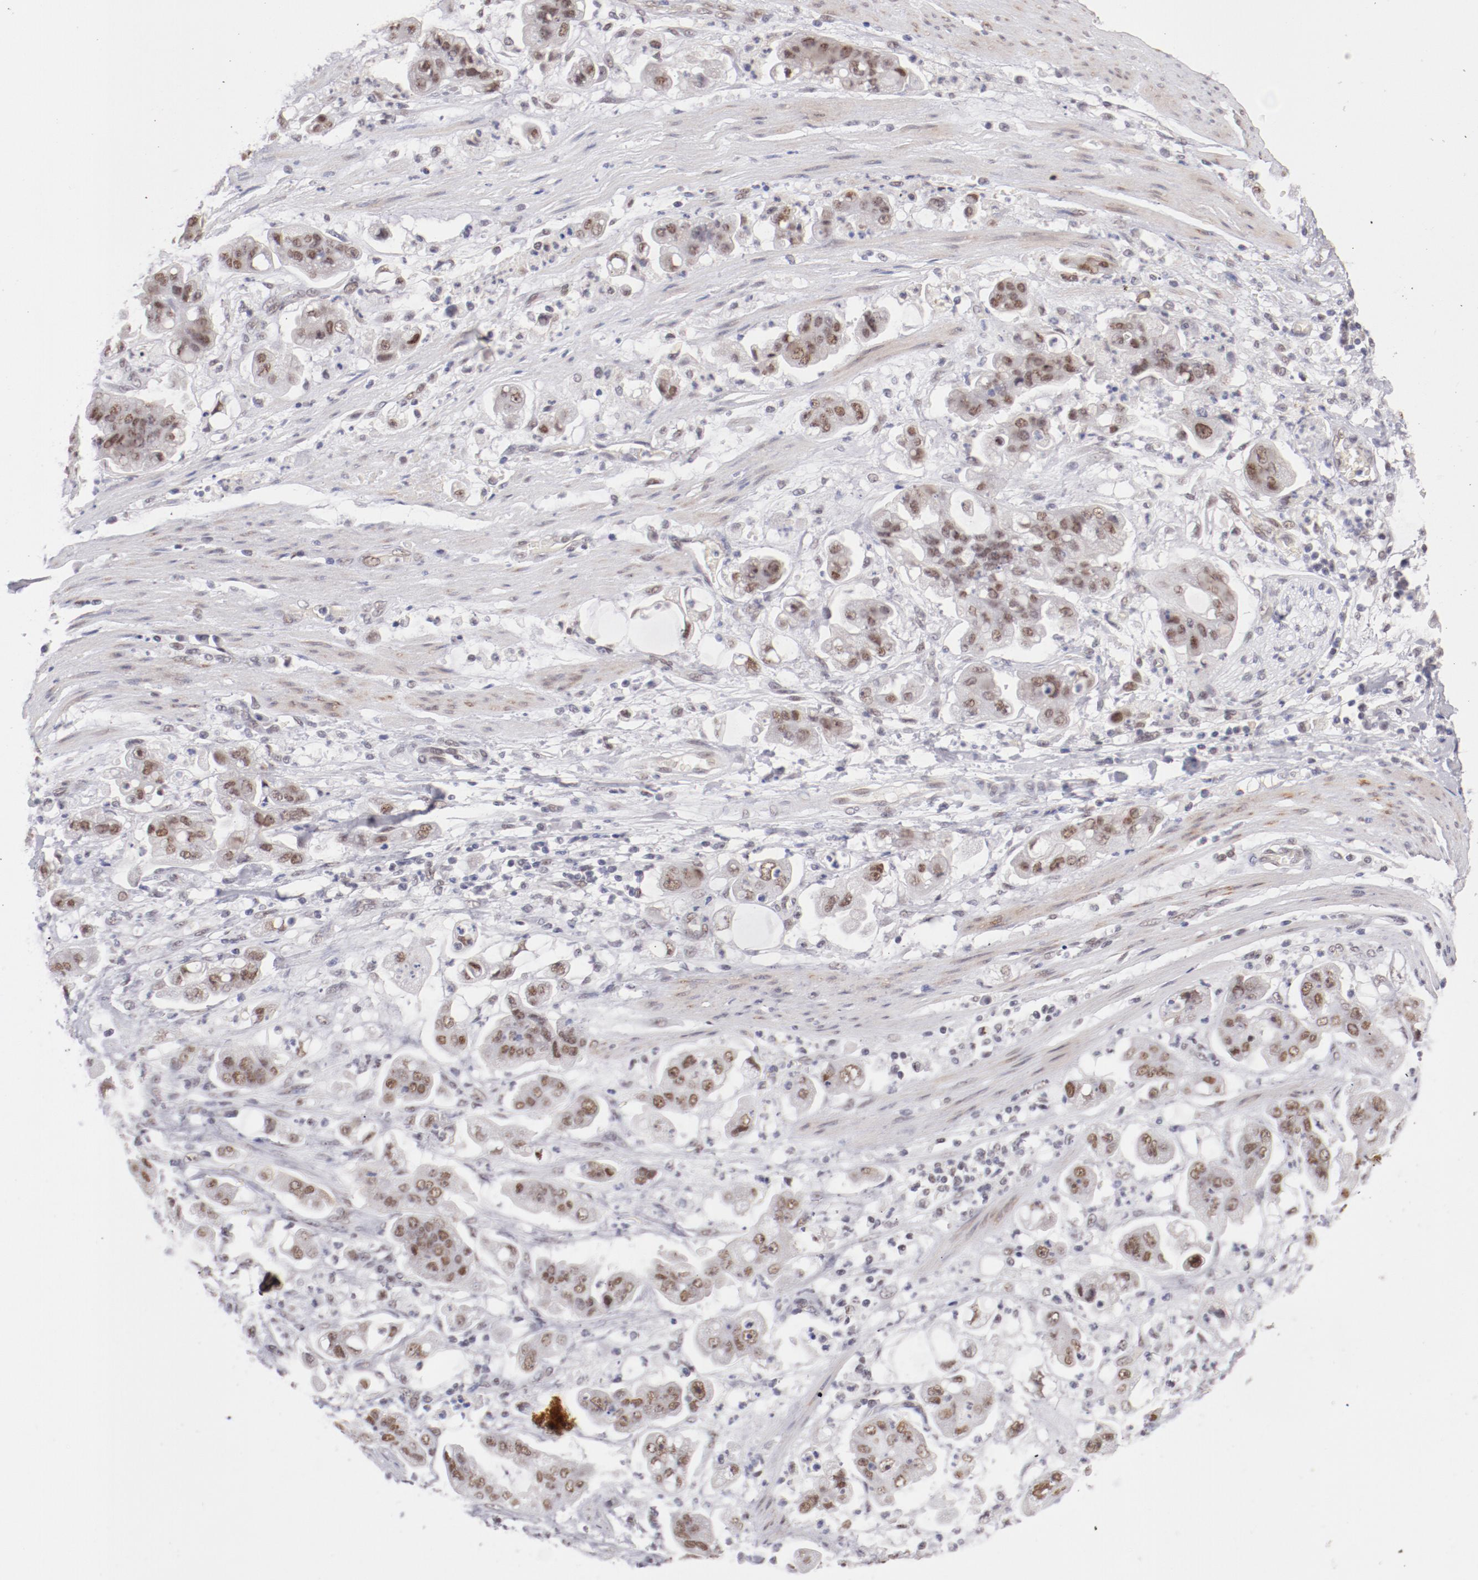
{"staining": {"intensity": "moderate", "quantity": ">75%", "location": "nuclear"}, "tissue": "stomach cancer", "cell_type": "Tumor cells", "image_type": "cancer", "snomed": [{"axis": "morphology", "description": "Adenocarcinoma, NOS"}, {"axis": "topography", "description": "Stomach"}], "caption": "Adenocarcinoma (stomach) was stained to show a protein in brown. There is medium levels of moderate nuclear expression in approximately >75% of tumor cells.", "gene": "TFAP4", "patient": {"sex": "male", "age": 62}}